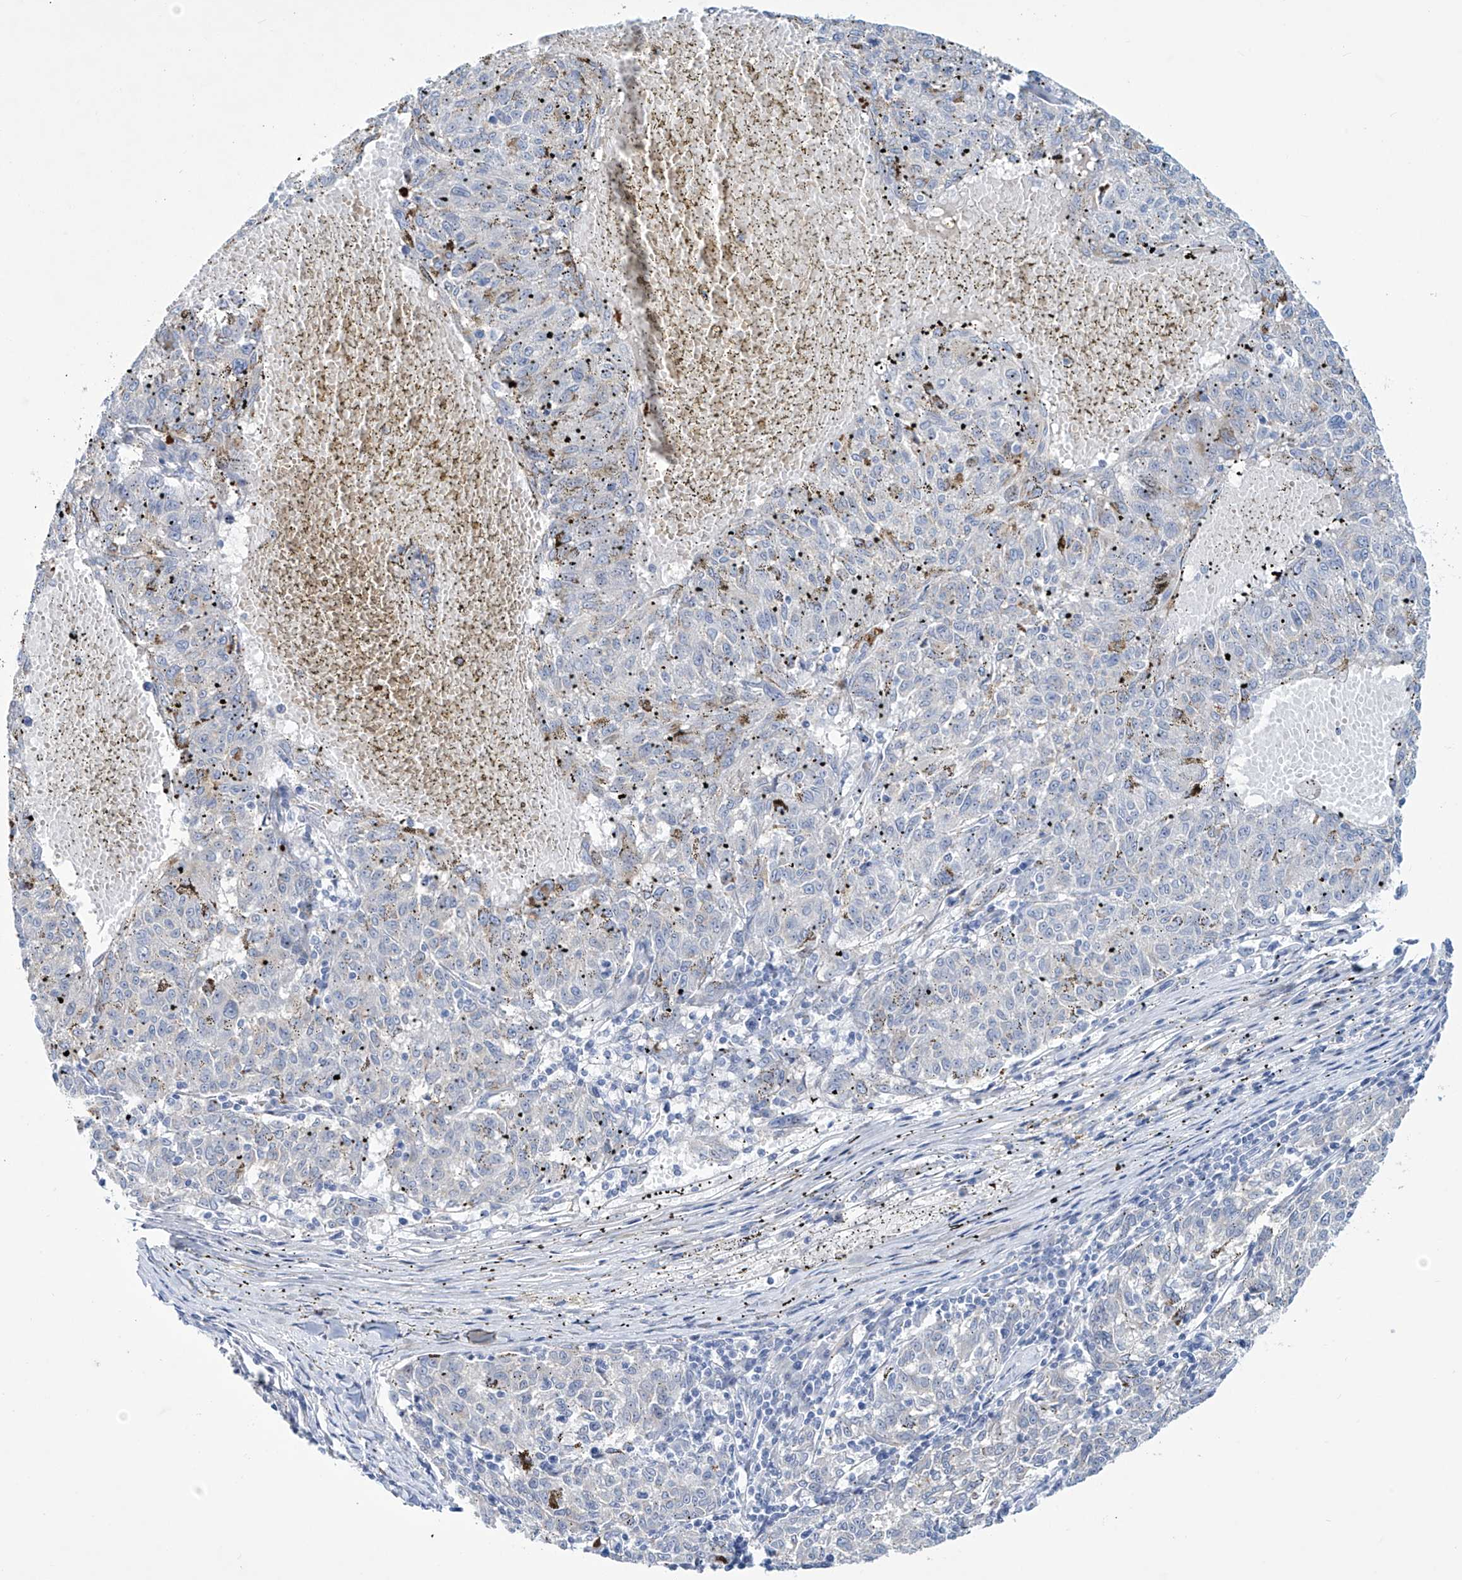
{"staining": {"intensity": "negative", "quantity": "none", "location": "none"}, "tissue": "melanoma", "cell_type": "Tumor cells", "image_type": "cancer", "snomed": [{"axis": "morphology", "description": "Malignant melanoma, NOS"}, {"axis": "topography", "description": "Skin"}], "caption": "High magnification brightfield microscopy of malignant melanoma stained with DAB (brown) and counterstained with hematoxylin (blue): tumor cells show no significant staining.", "gene": "TRIM60", "patient": {"sex": "female", "age": 72}}